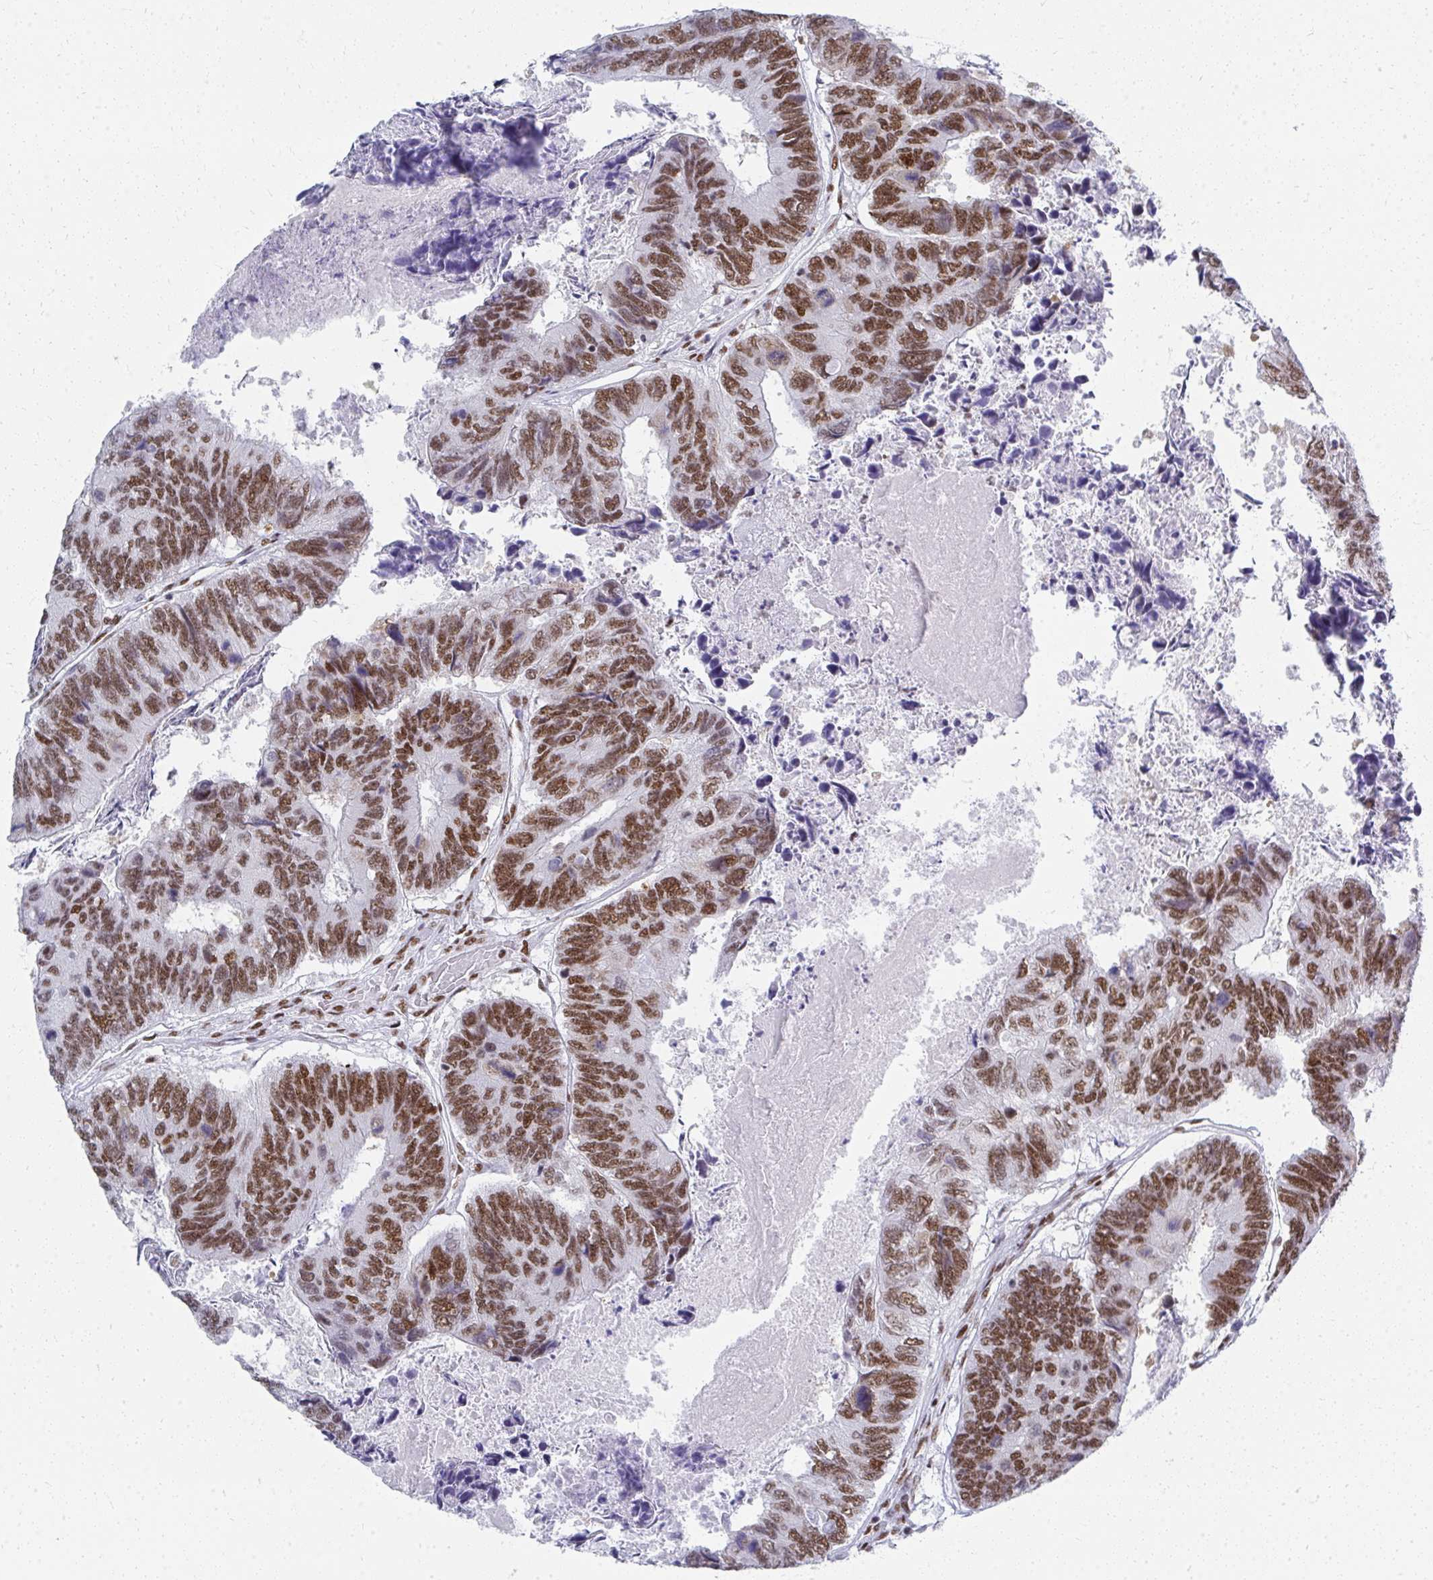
{"staining": {"intensity": "moderate", "quantity": ">75%", "location": "nuclear"}, "tissue": "colorectal cancer", "cell_type": "Tumor cells", "image_type": "cancer", "snomed": [{"axis": "morphology", "description": "Adenocarcinoma, NOS"}, {"axis": "topography", "description": "Colon"}], "caption": "Brown immunohistochemical staining in colorectal cancer shows moderate nuclear positivity in approximately >75% of tumor cells.", "gene": "CREBBP", "patient": {"sex": "female", "age": 67}}